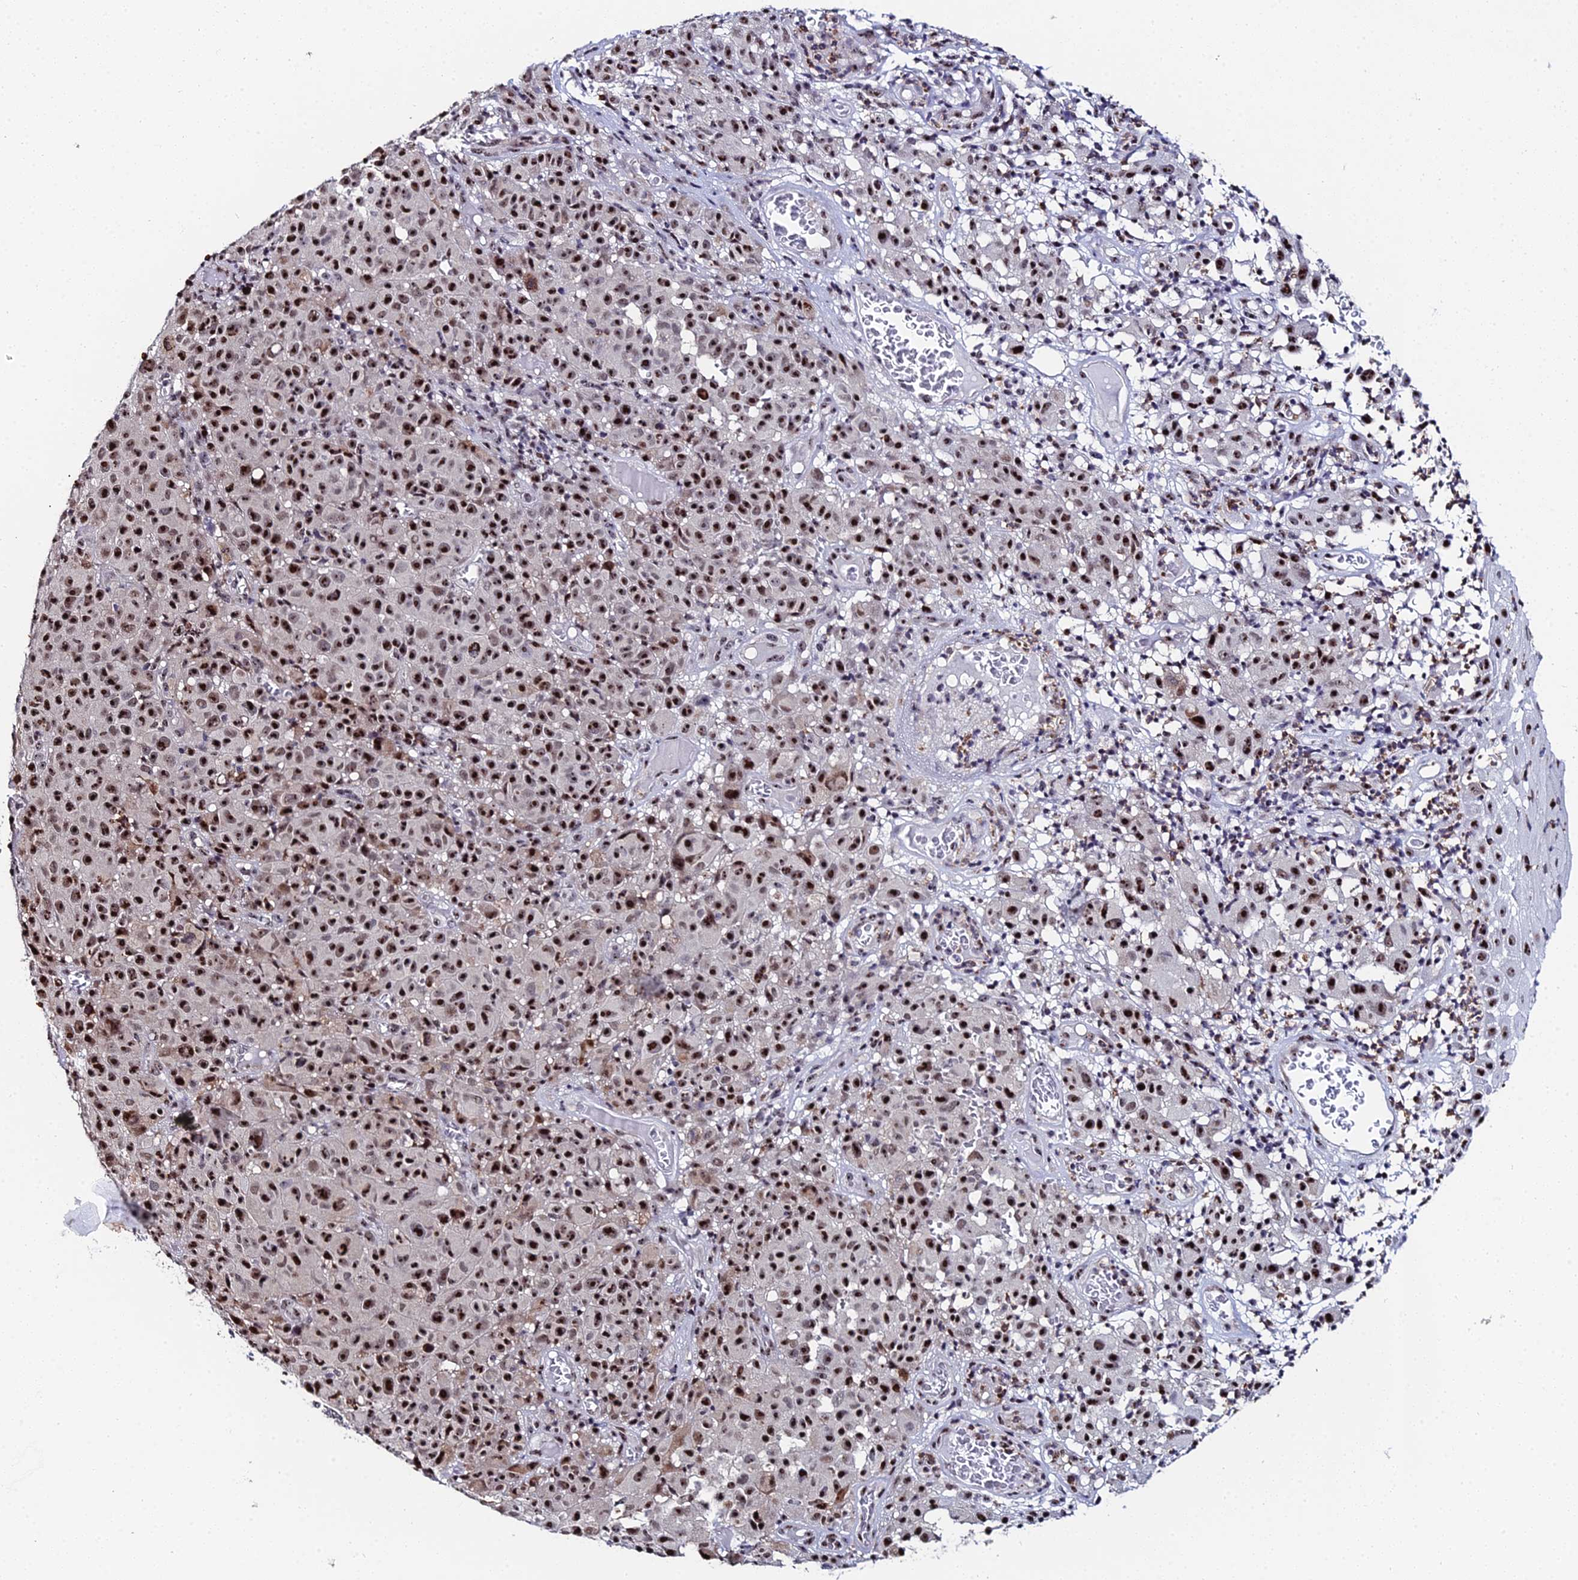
{"staining": {"intensity": "strong", "quantity": ">75%", "location": "nuclear"}, "tissue": "melanoma", "cell_type": "Tumor cells", "image_type": "cancer", "snomed": [{"axis": "morphology", "description": "Malignant melanoma, NOS"}, {"axis": "topography", "description": "Skin"}], "caption": "Malignant melanoma stained with DAB IHC shows high levels of strong nuclear positivity in approximately >75% of tumor cells.", "gene": "TIFA", "patient": {"sex": "female", "age": 82}}